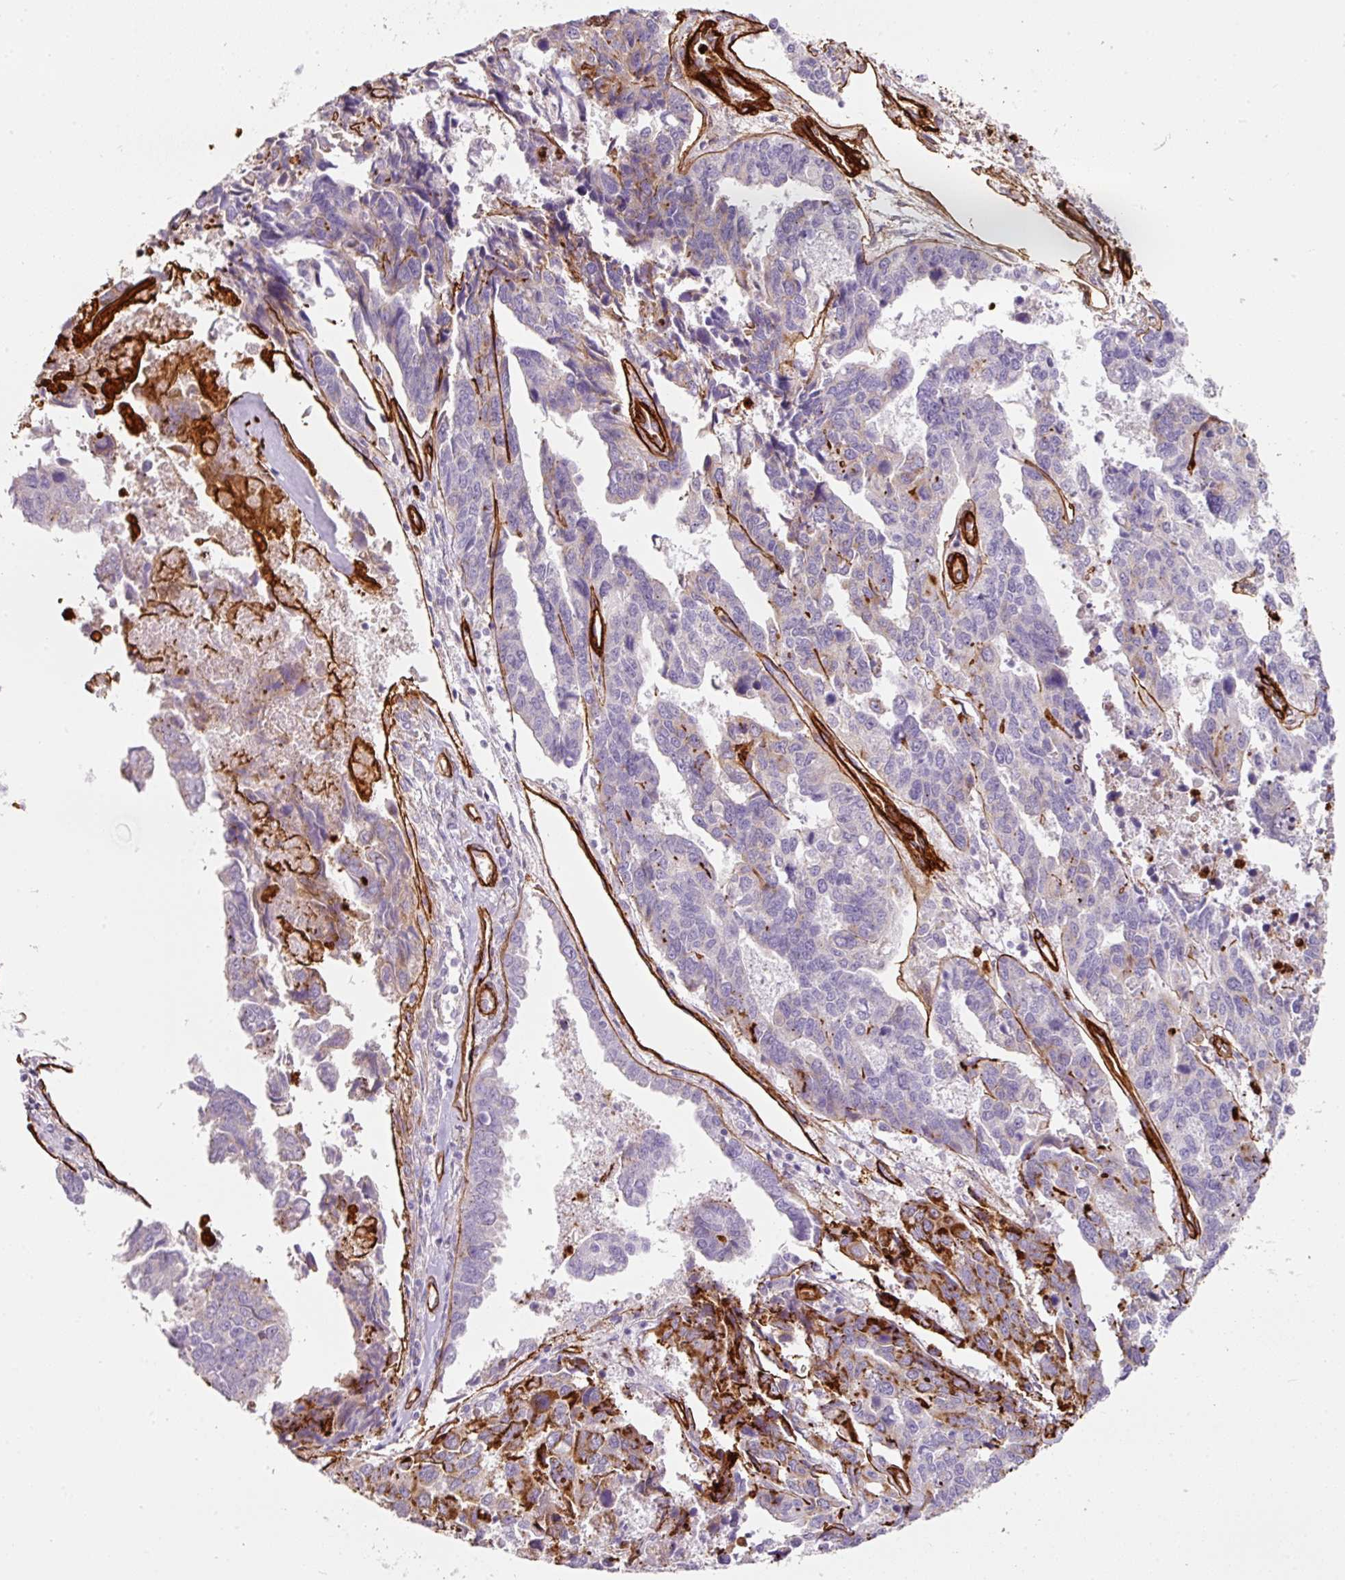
{"staining": {"intensity": "weak", "quantity": "<25%", "location": "cytoplasmic/membranous"}, "tissue": "endometrial cancer", "cell_type": "Tumor cells", "image_type": "cancer", "snomed": [{"axis": "morphology", "description": "Adenocarcinoma, NOS"}, {"axis": "topography", "description": "Endometrium"}], "caption": "A high-resolution photomicrograph shows immunohistochemistry staining of adenocarcinoma (endometrial), which demonstrates no significant expression in tumor cells.", "gene": "LOXL4", "patient": {"sex": "female", "age": 73}}